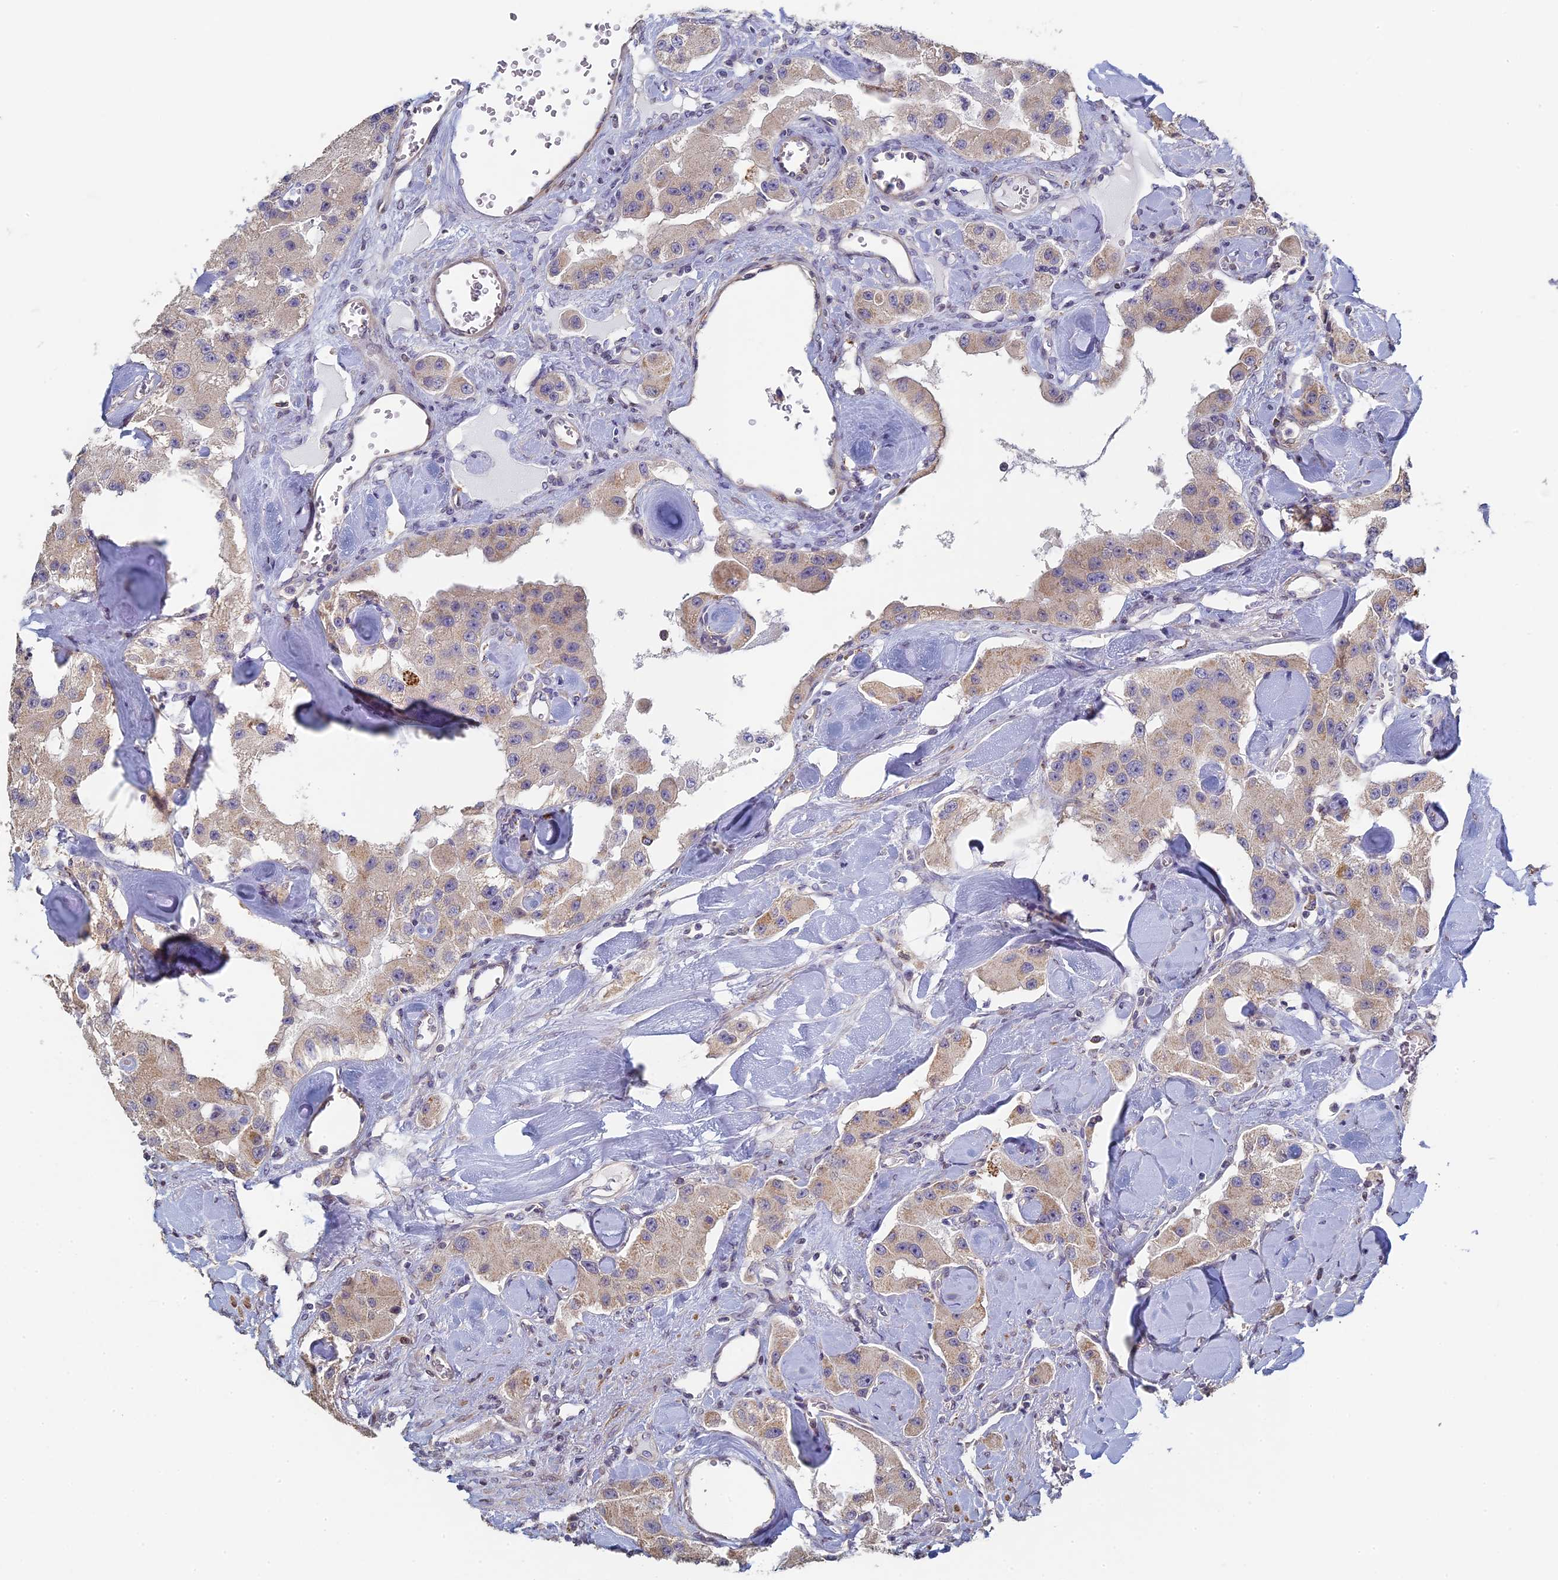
{"staining": {"intensity": "weak", "quantity": ">75%", "location": "cytoplasmic/membranous"}, "tissue": "carcinoid", "cell_type": "Tumor cells", "image_type": "cancer", "snomed": [{"axis": "morphology", "description": "Carcinoid, malignant, NOS"}, {"axis": "topography", "description": "Pancreas"}], "caption": "A brown stain shows weak cytoplasmic/membranous positivity of a protein in human carcinoid (malignant) tumor cells.", "gene": "DIXDC1", "patient": {"sex": "male", "age": 41}}